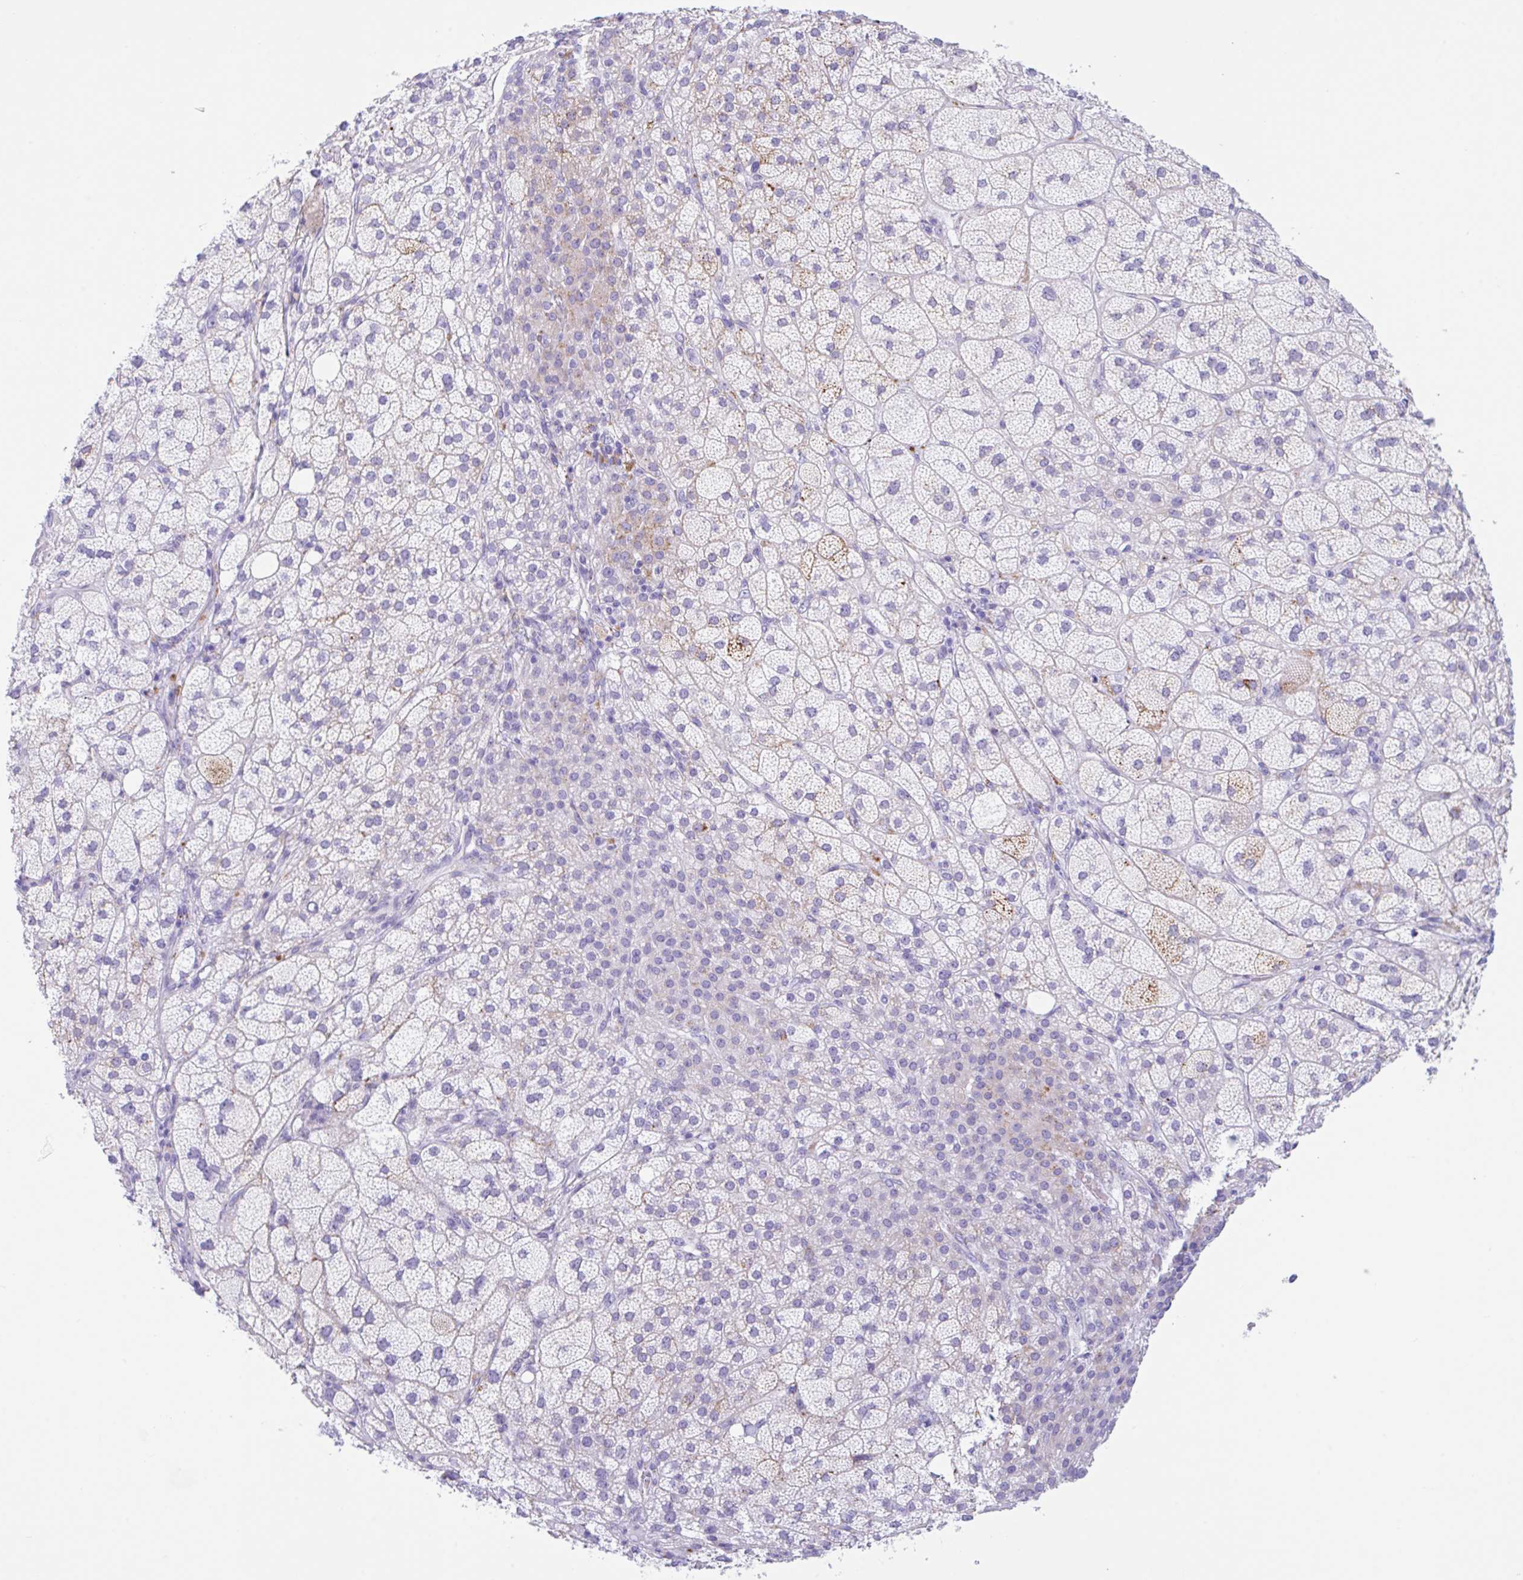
{"staining": {"intensity": "moderate", "quantity": "25%-75%", "location": "cytoplasmic/membranous"}, "tissue": "adrenal gland", "cell_type": "Glandular cells", "image_type": "normal", "snomed": [{"axis": "morphology", "description": "Normal tissue, NOS"}, {"axis": "topography", "description": "Adrenal gland"}], "caption": "Moderate cytoplasmic/membranous protein expression is seen in approximately 25%-75% of glandular cells in adrenal gland.", "gene": "NDUFAF8", "patient": {"sex": "female", "age": 60}}